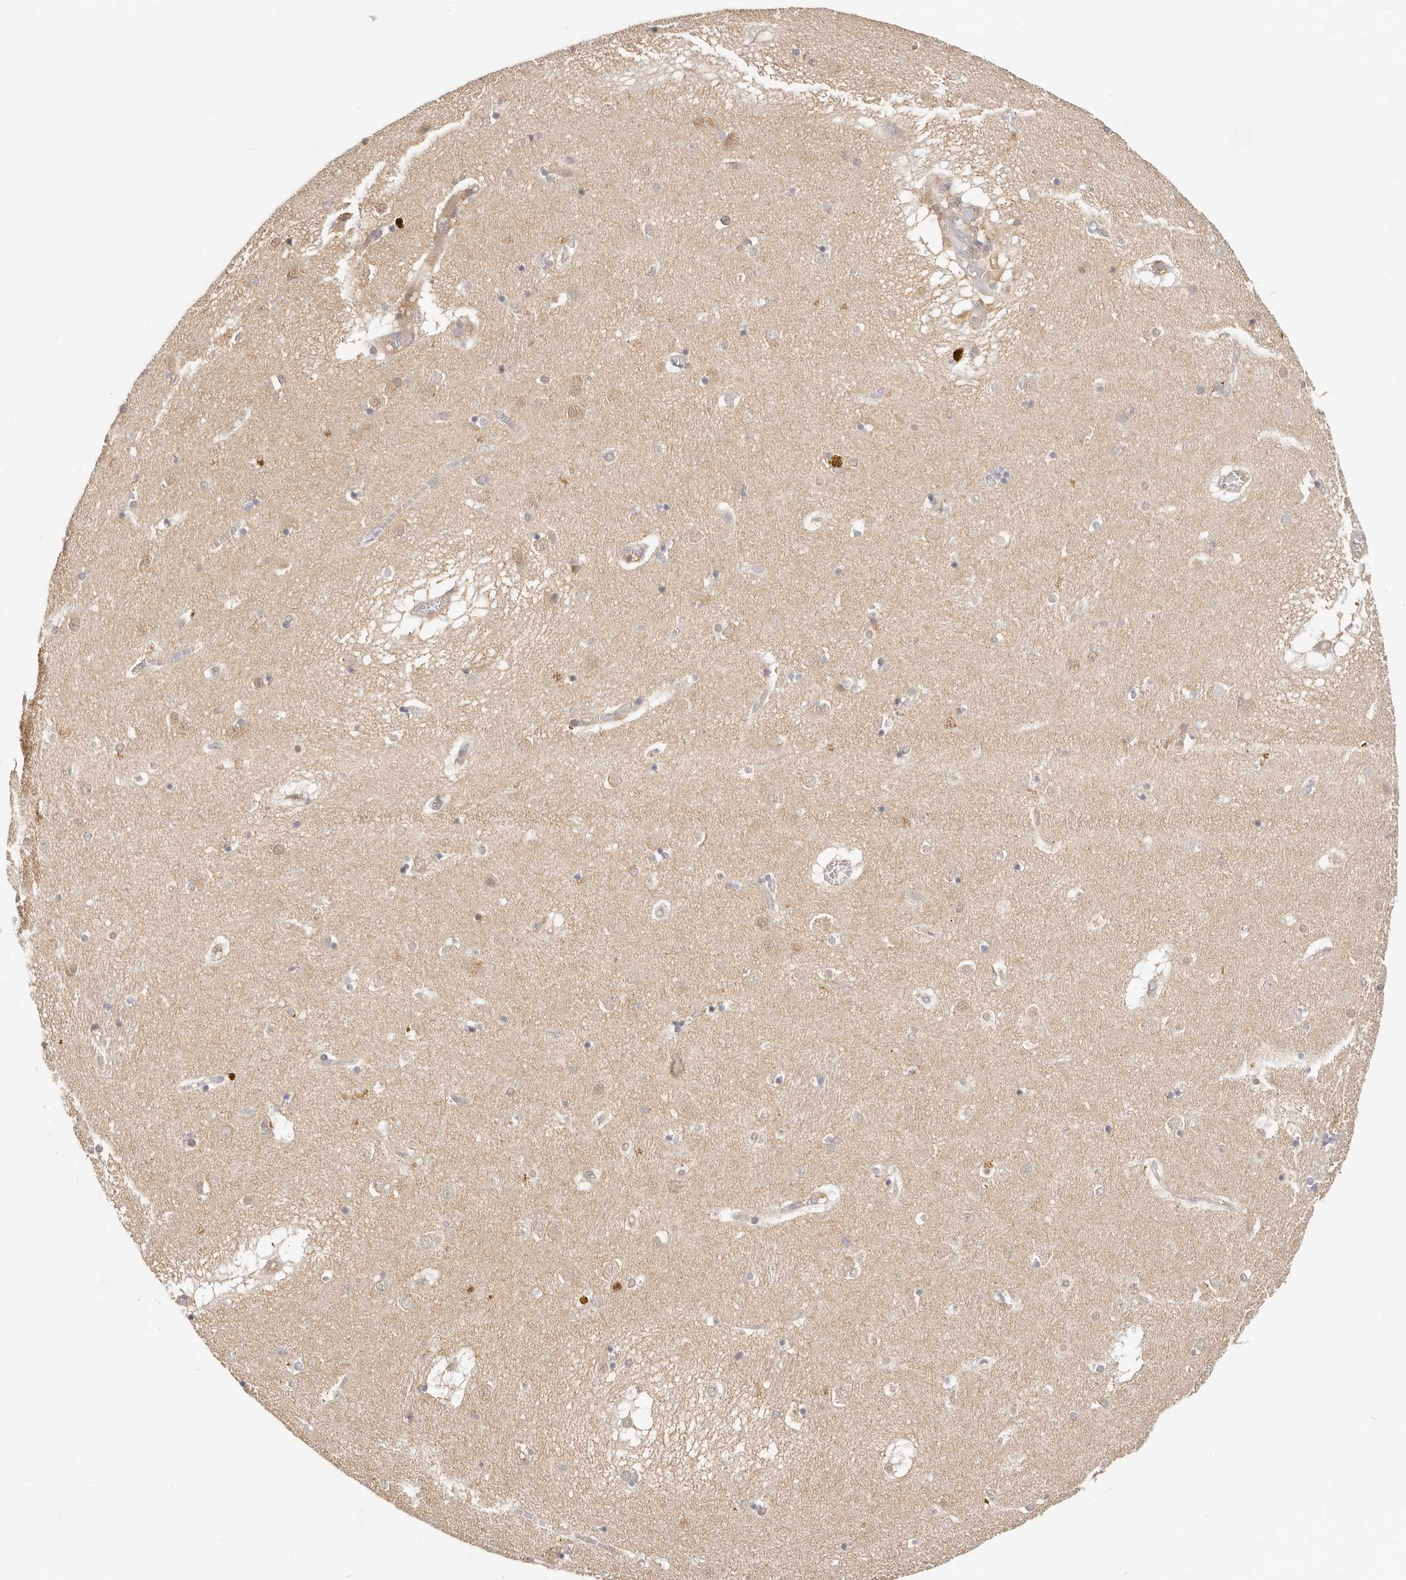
{"staining": {"intensity": "weak", "quantity": "<25%", "location": "cytoplasmic/membranous"}, "tissue": "caudate", "cell_type": "Glial cells", "image_type": "normal", "snomed": [{"axis": "morphology", "description": "Normal tissue, NOS"}, {"axis": "topography", "description": "Lateral ventricle wall"}], "caption": "An immunohistochemistry (IHC) image of benign caudate is shown. There is no staining in glial cells of caudate. Nuclei are stained in blue.", "gene": "DTNBP1", "patient": {"sex": "male", "age": 70}}